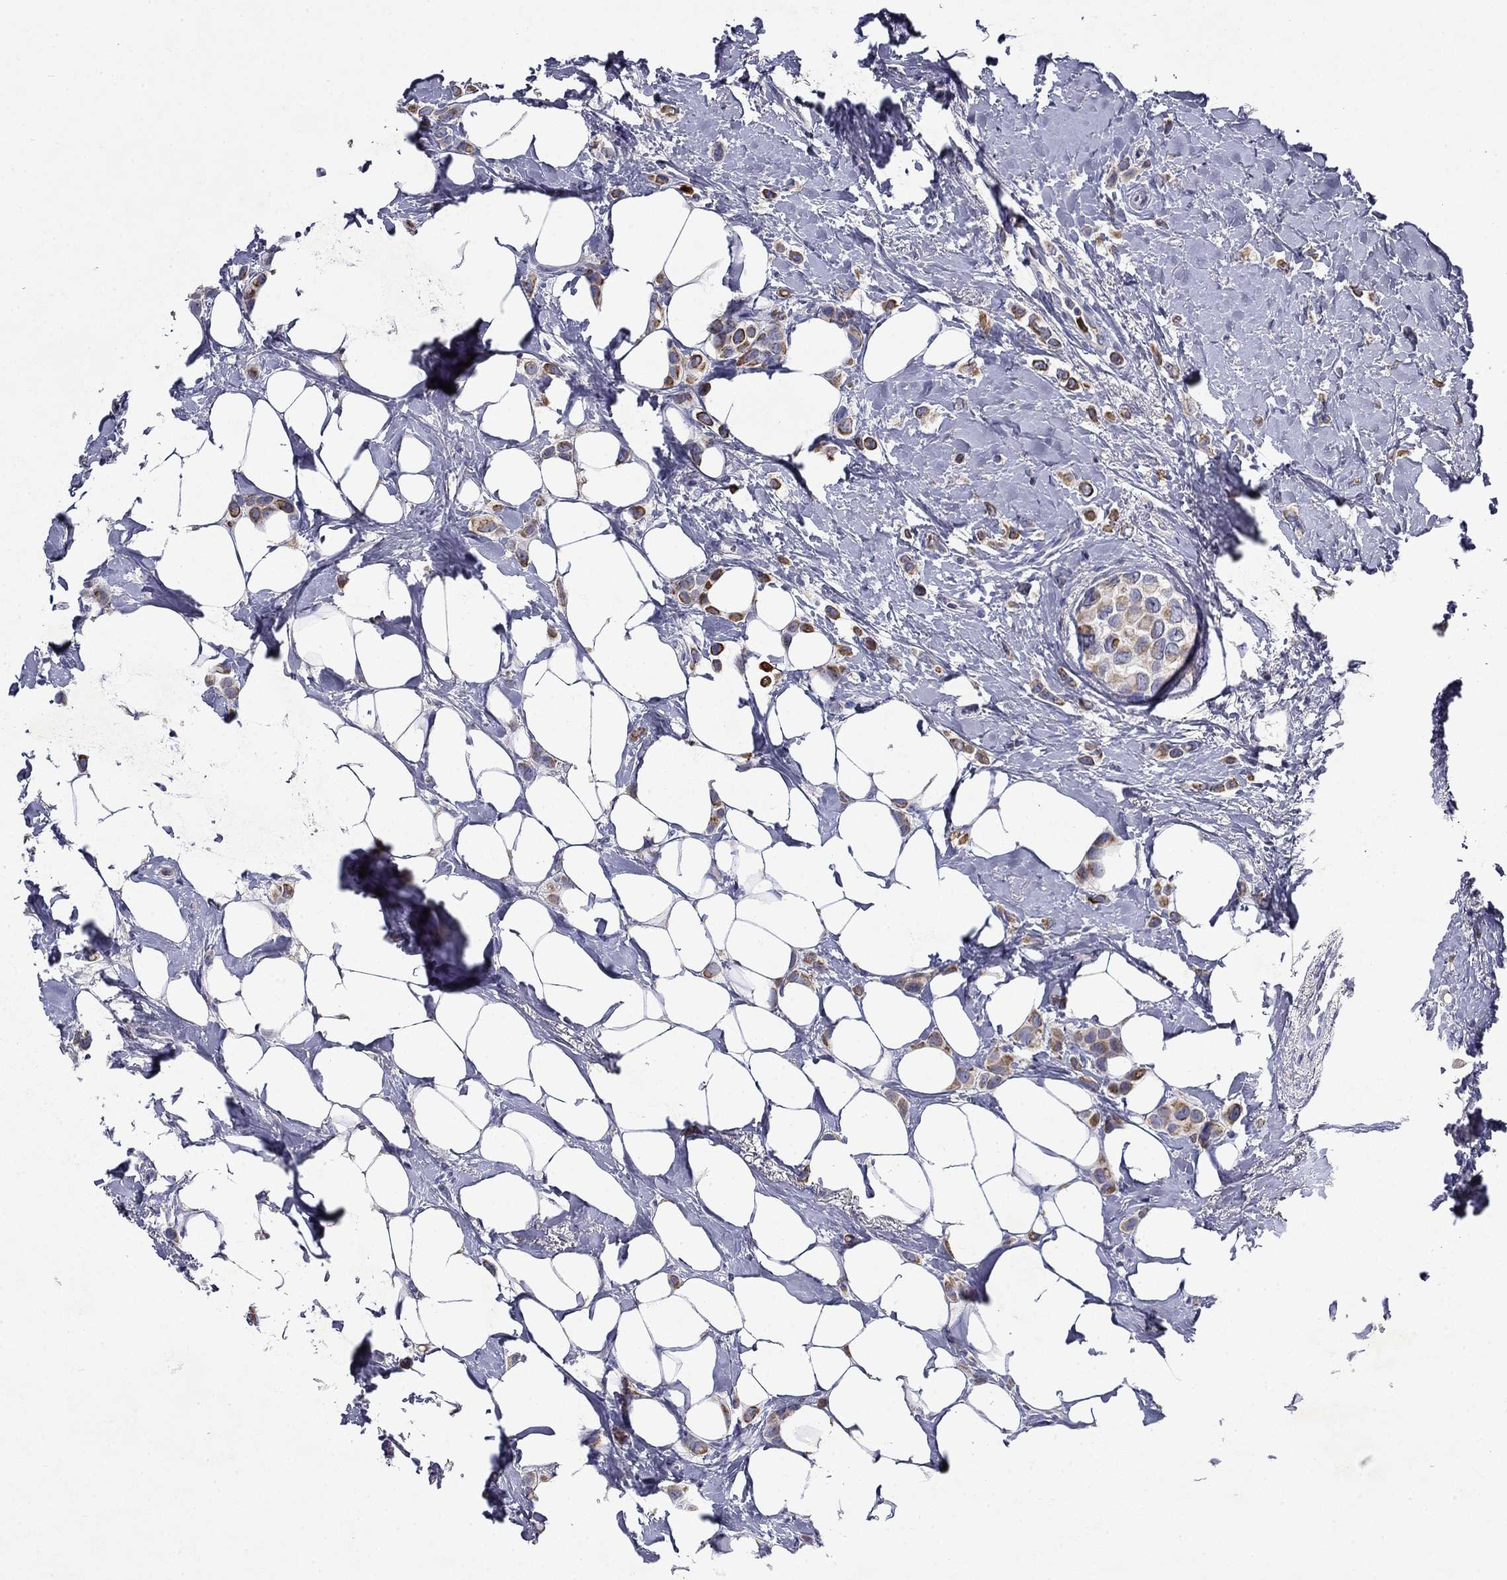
{"staining": {"intensity": "moderate", "quantity": "25%-75%", "location": "cytoplasmic/membranous"}, "tissue": "breast cancer", "cell_type": "Tumor cells", "image_type": "cancer", "snomed": [{"axis": "morphology", "description": "Lobular carcinoma"}, {"axis": "topography", "description": "Breast"}], "caption": "A medium amount of moderate cytoplasmic/membranous positivity is seen in about 25%-75% of tumor cells in lobular carcinoma (breast) tissue.", "gene": "IRF5", "patient": {"sex": "female", "age": 66}}